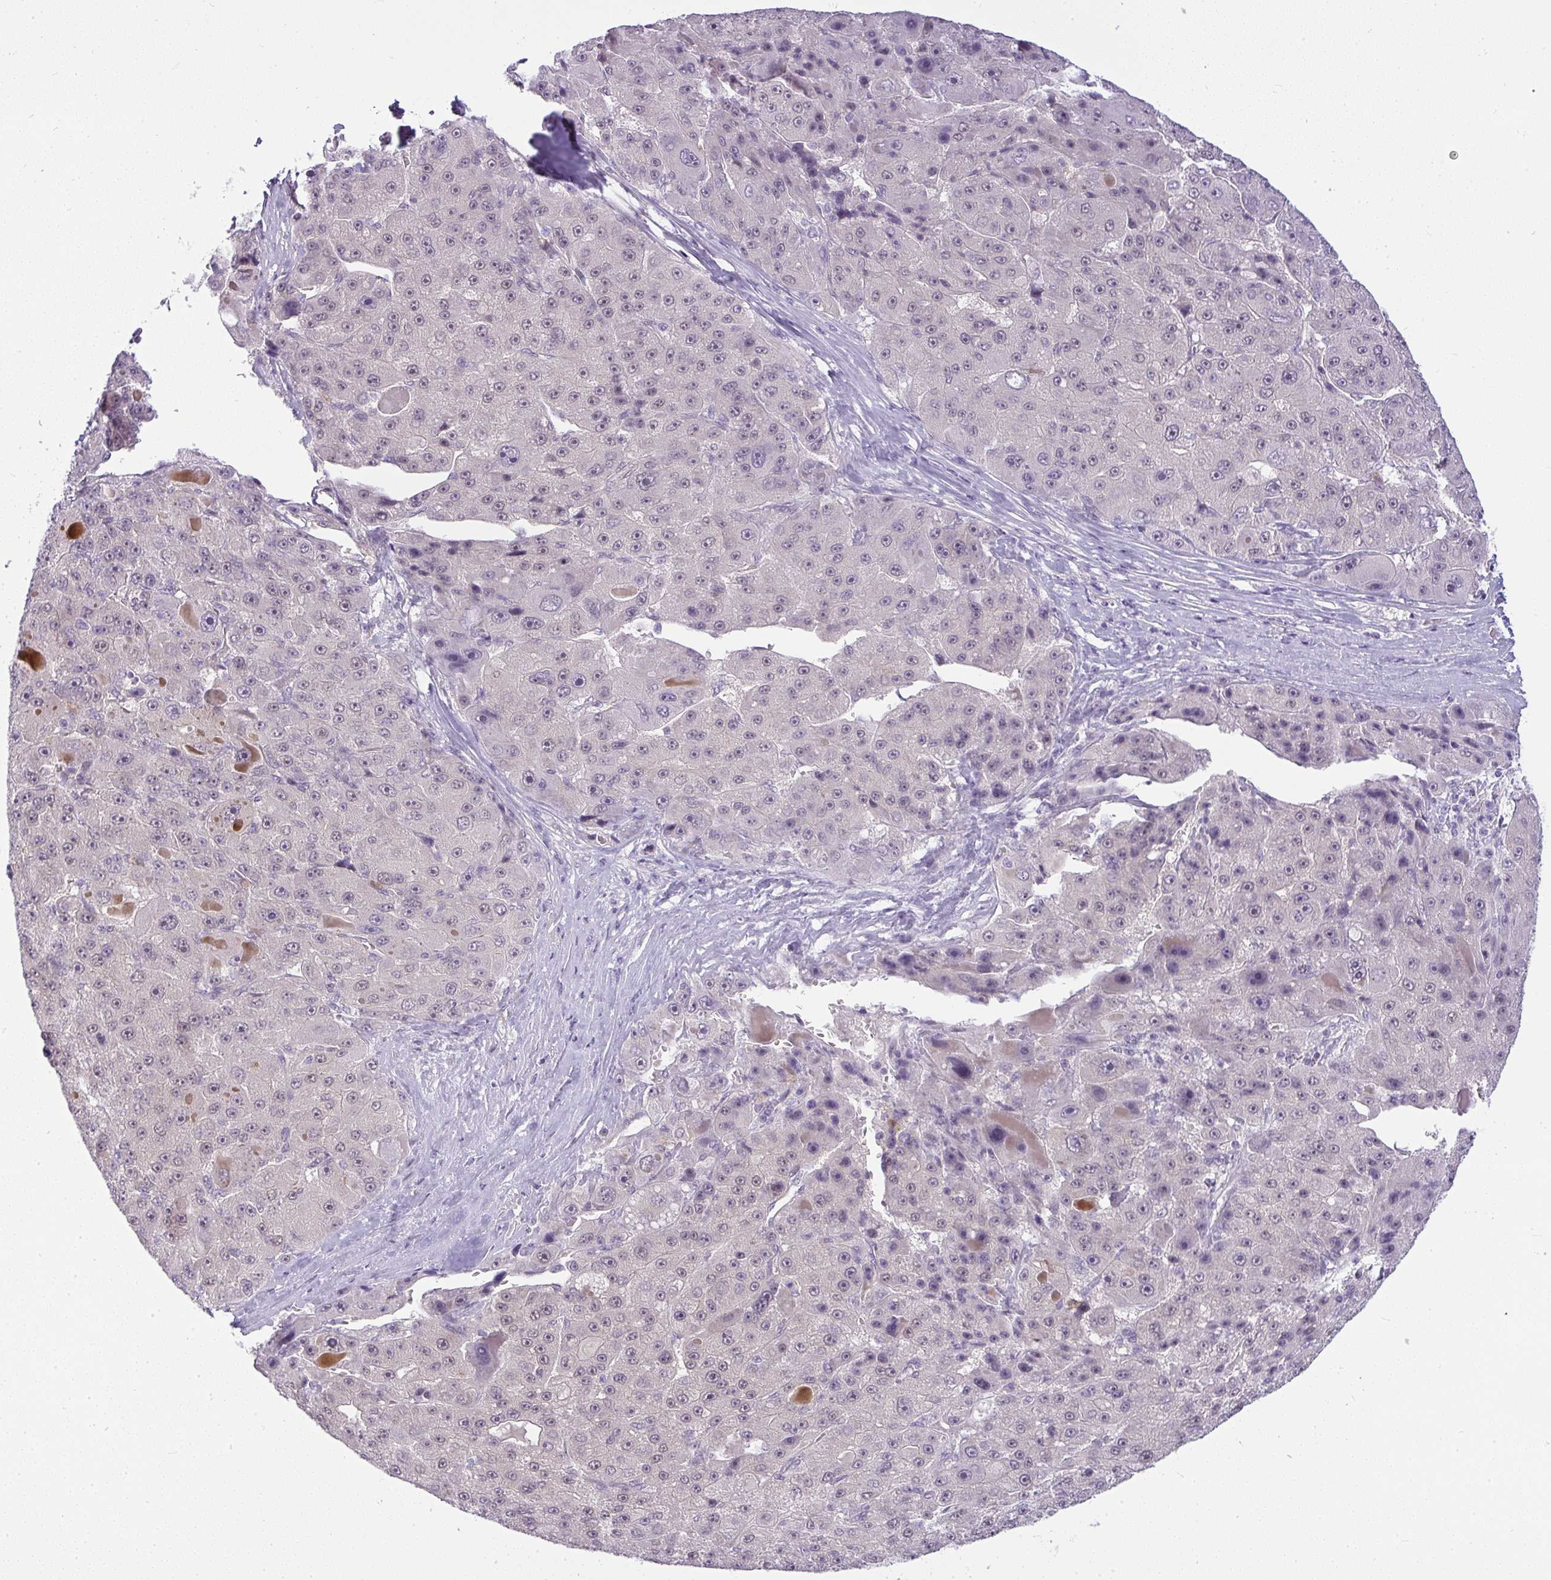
{"staining": {"intensity": "negative", "quantity": "none", "location": "none"}, "tissue": "liver cancer", "cell_type": "Tumor cells", "image_type": "cancer", "snomed": [{"axis": "morphology", "description": "Carcinoma, Hepatocellular, NOS"}, {"axis": "topography", "description": "Liver"}], "caption": "Protein analysis of liver cancer (hepatocellular carcinoma) reveals no significant expression in tumor cells.", "gene": "DZIP1", "patient": {"sex": "male", "age": 76}}